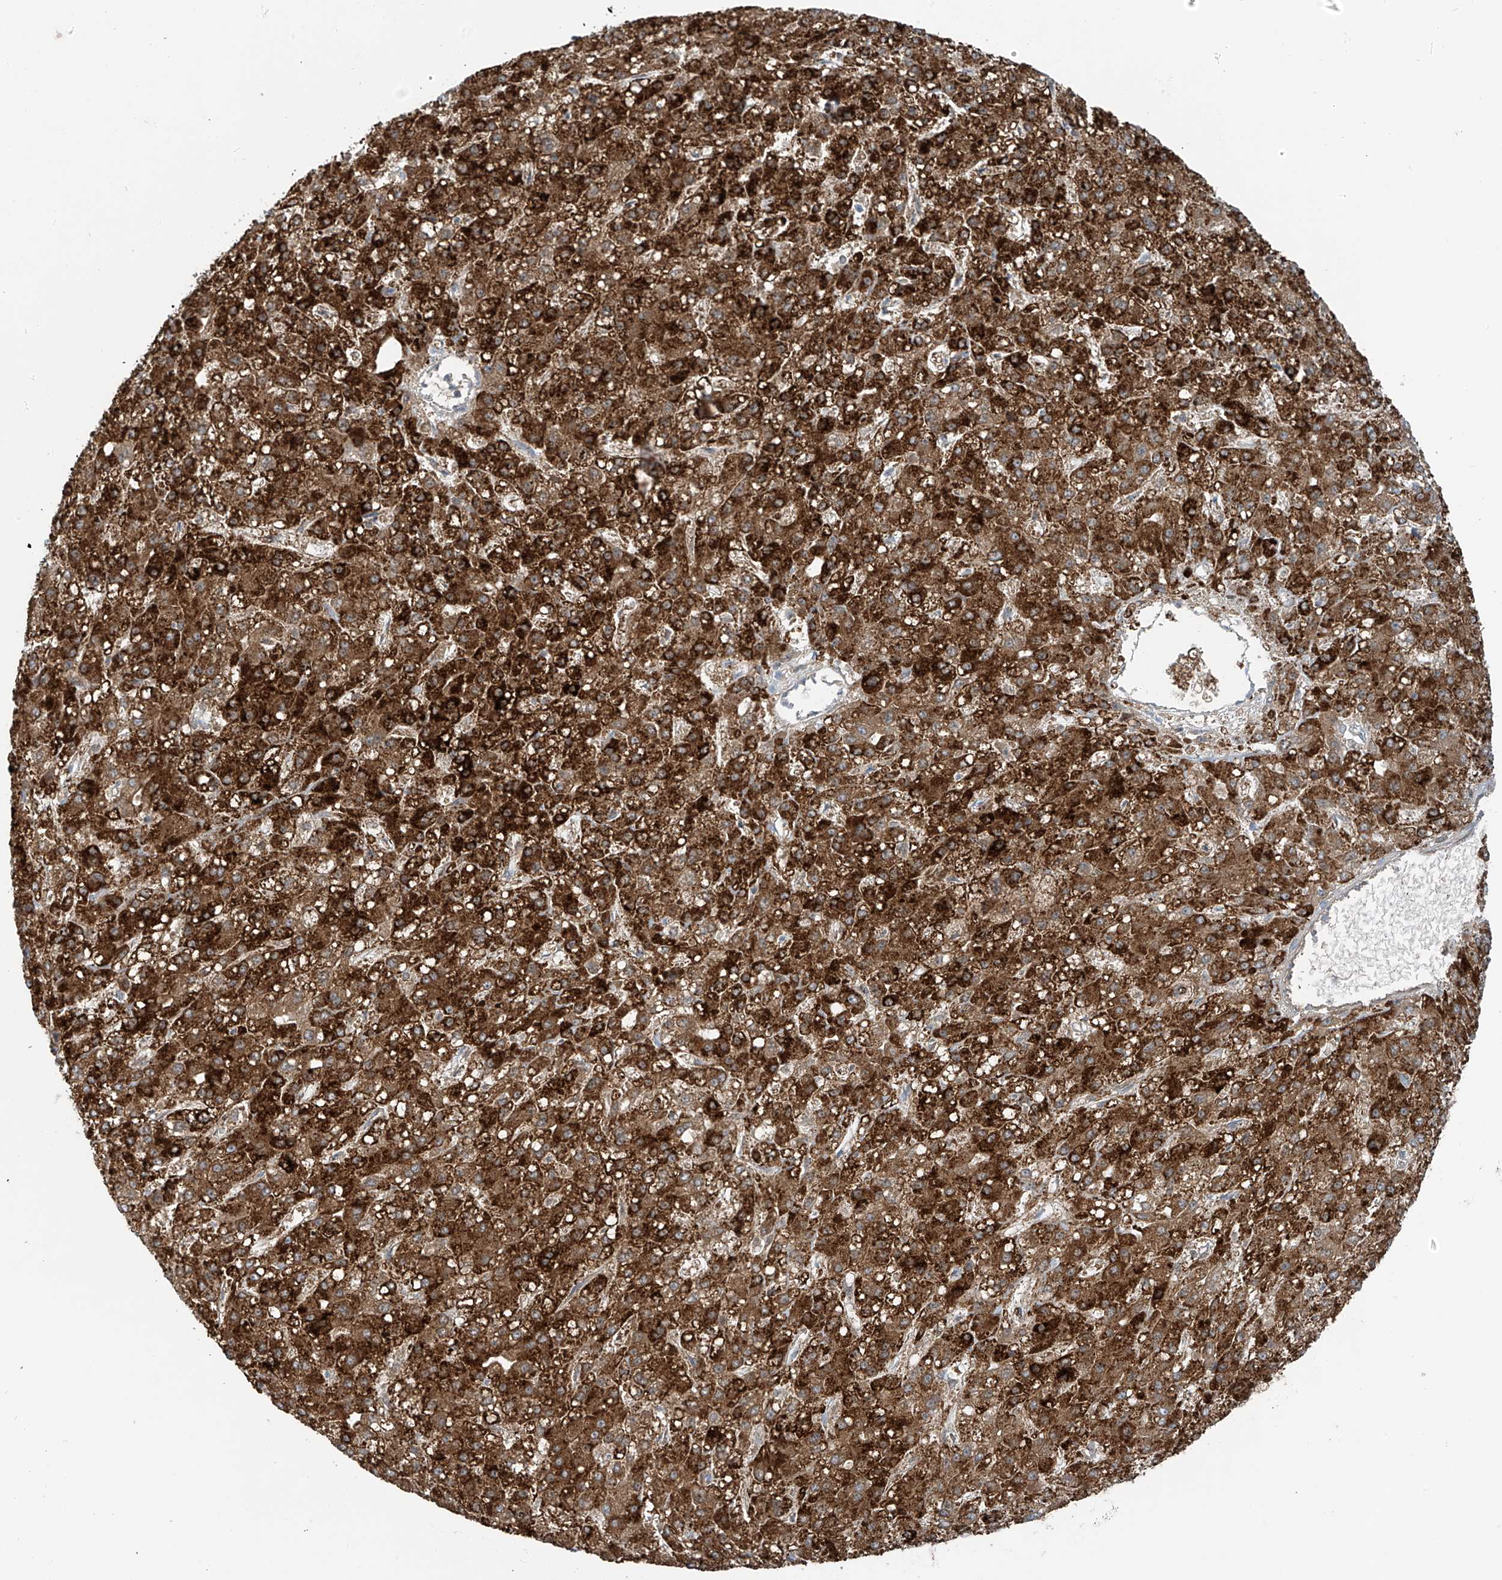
{"staining": {"intensity": "strong", "quantity": ">75%", "location": "cytoplasmic/membranous"}, "tissue": "liver cancer", "cell_type": "Tumor cells", "image_type": "cancer", "snomed": [{"axis": "morphology", "description": "Carcinoma, Hepatocellular, NOS"}, {"axis": "topography", "description": "Liver"}], "caption": "Strong cytoplasmic/membranous protein staining is present in about >75% of tumor cells in liver hepatocellular carcinoma. (DAB (3,3'-diaminobenzidine) IHC, brown staining for protein, blue staining for nuclei).", "gene": "SLC25A43", "patient": {"sex": "male", "age": 67}}